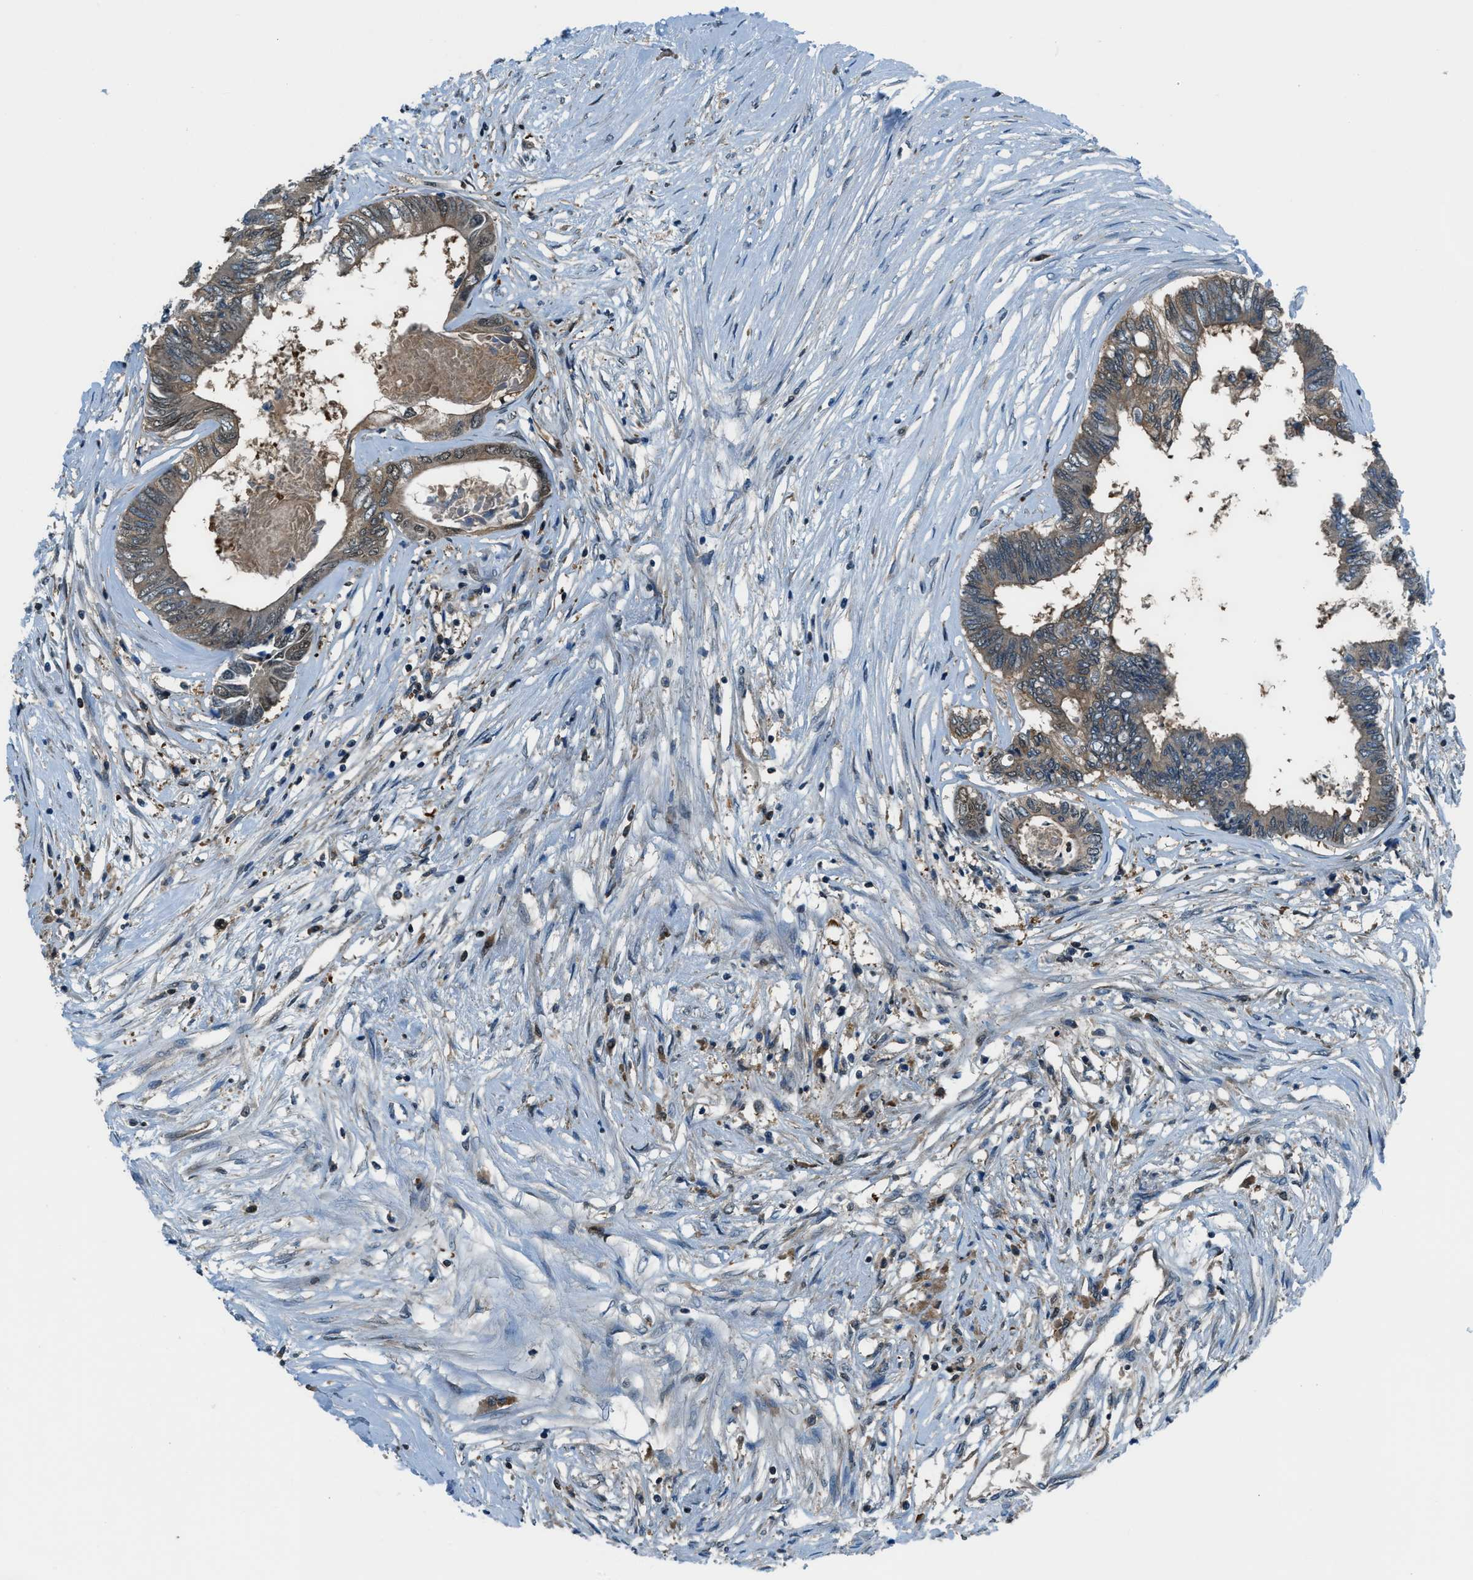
{"staining": {"intensity": "weak", "quantity": "25%-75%", "location": "cytoplasmic/membranous"}, "tissue": "colorectal cancer", "cell_type": "Tumor cells", "image_type": "cancer", "snomed": [{"axis": "morphology", "description": "Adenocarcinoma, NOS"}, {"axis": "topography", "description": "Rectum"}], "caption": "Colorectal cancer stained with a brown dye demonstrates weak cytoplasmic/membranous positive positivity in approximately 25%-75% of tumor cells.", "gene": "HEBP2", "patient": {"sex": "male", "age": 63}}